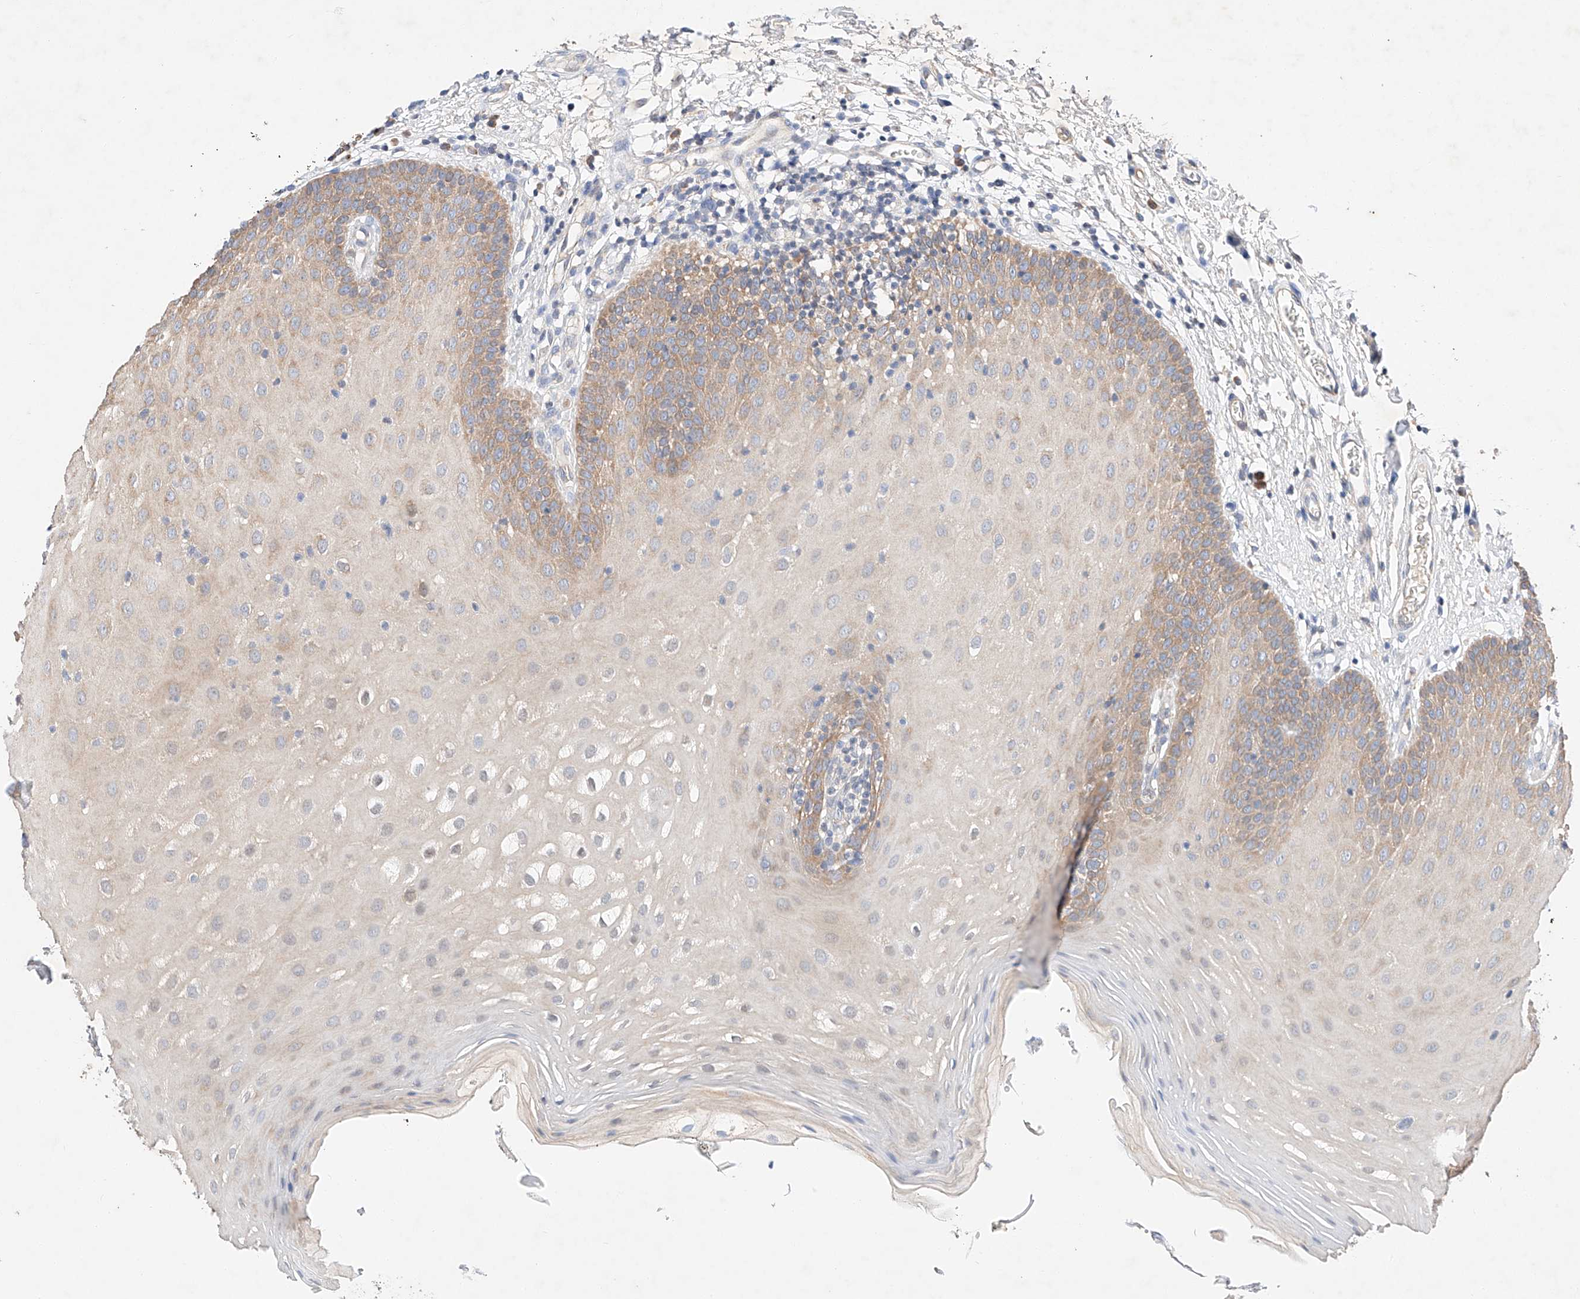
{"staining": {"intensity": "moderate", "quantity": "25%-75%", "location": "cytoplasmic/membranous"}, "tissue": "oral mucosa", "cell_type": "Squamous epithelial cells", "image_type": "normal", "snomed": [{"axis": "morphology", "description": "Normal tissue, NOS"}, {"axis": "topography", "description": "Oral tissue"}], "caption": "Protein staining by IHC exhibits moderate cytoplasmic/membranous positivity in approximately 25%-75% of squamous epithelial cells in benign oral mucosa.", "gene": "C6orf118", "patient": {"sex": "male", "age": 74}}